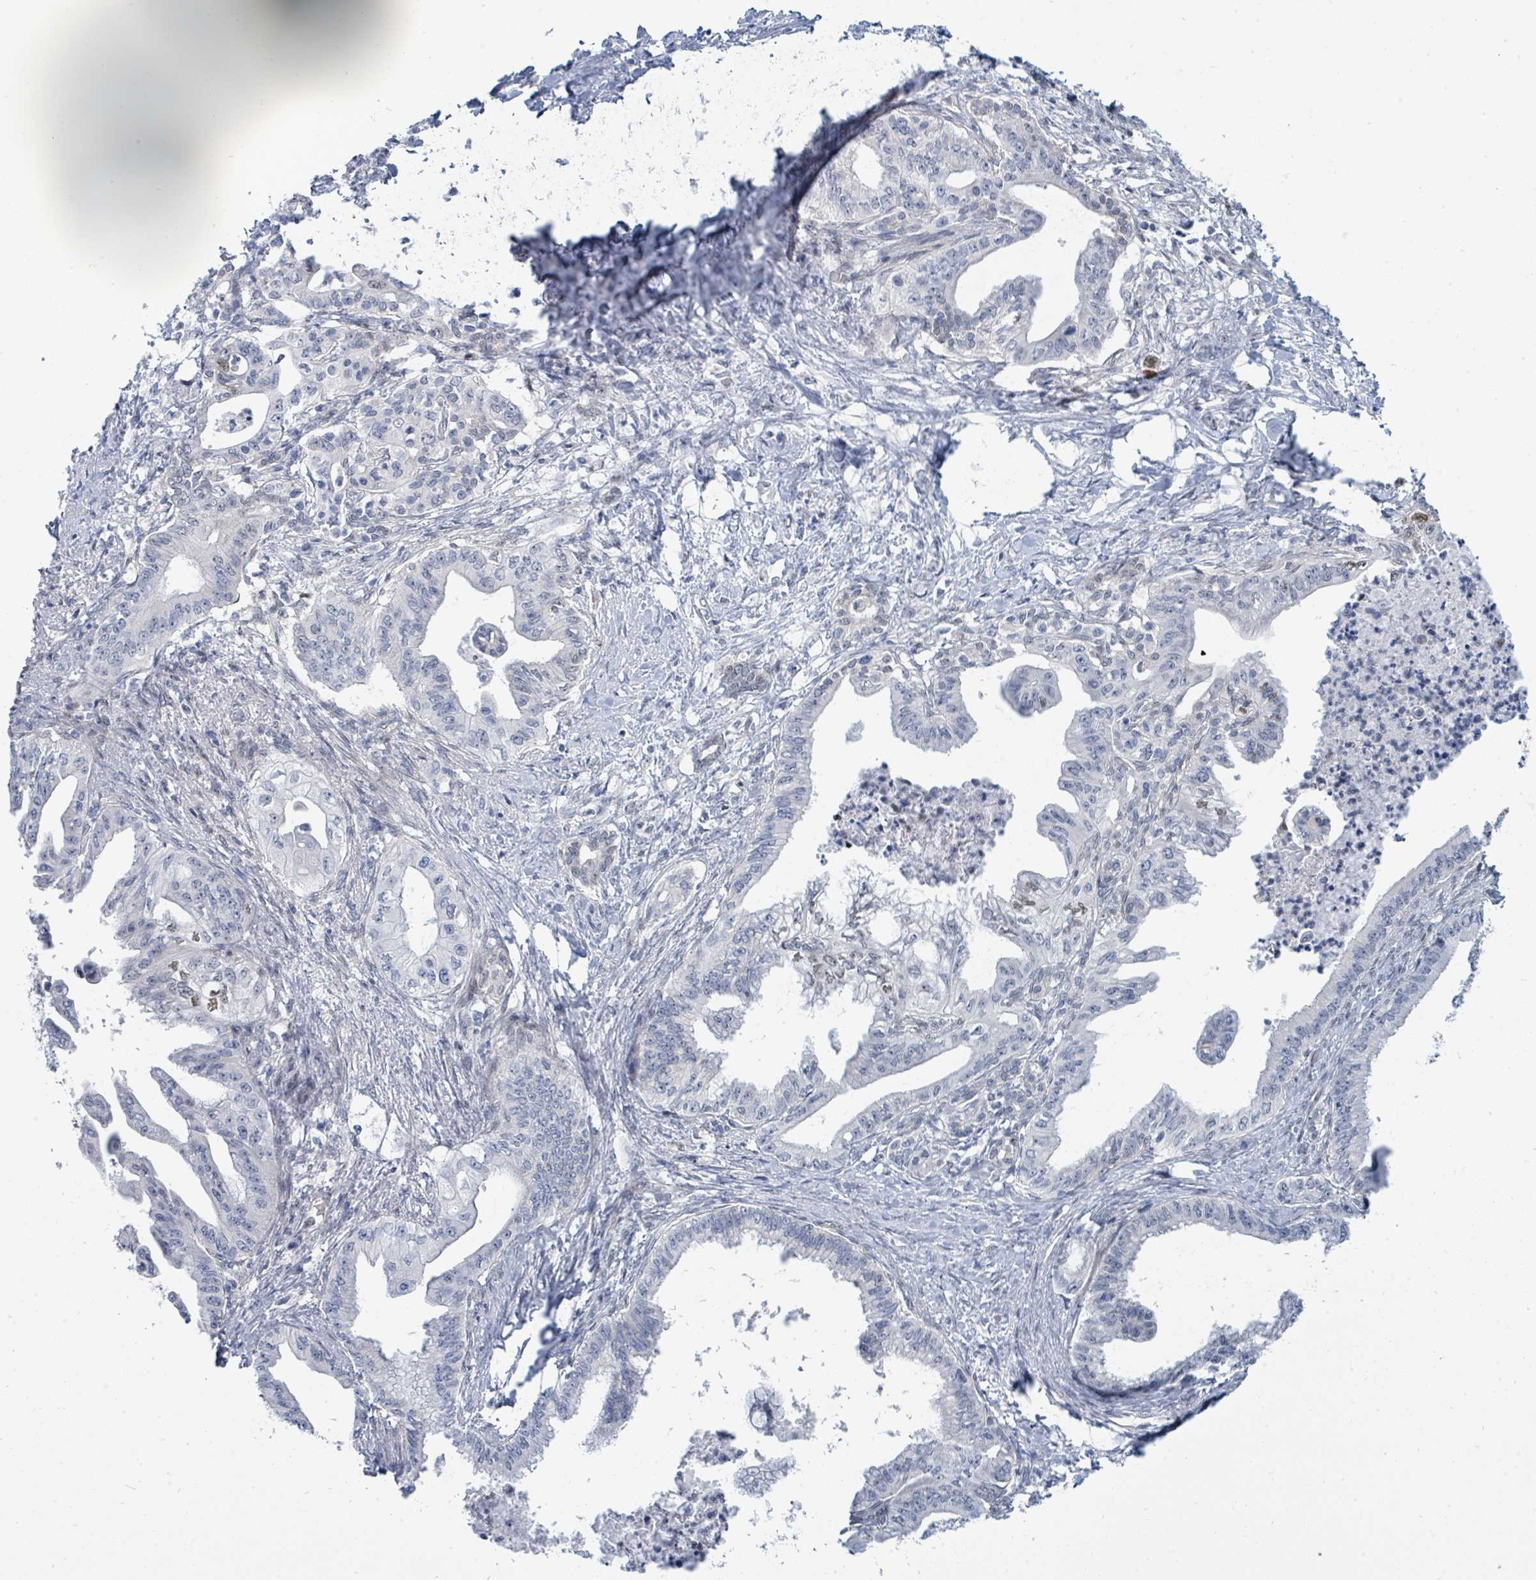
{"staining": {"intensity": "weak", "quantity": "<25%", "location": "nuclear"}, "tissue": "pancreatic cancer", "cell_type": "Tumor cells", "image_type": "cancer", "snomed": [{"axis": "morphology", "description": "Adenocarcinoma, NOS"}, {"axis": "topography", "description": "Pancreas"}], "caption": "Tumor cells are negative for protein expression in human pancreatic adenocarcinoma.", "gene": "SUMO4", "patient": {"sex": "male", "age": 58}}